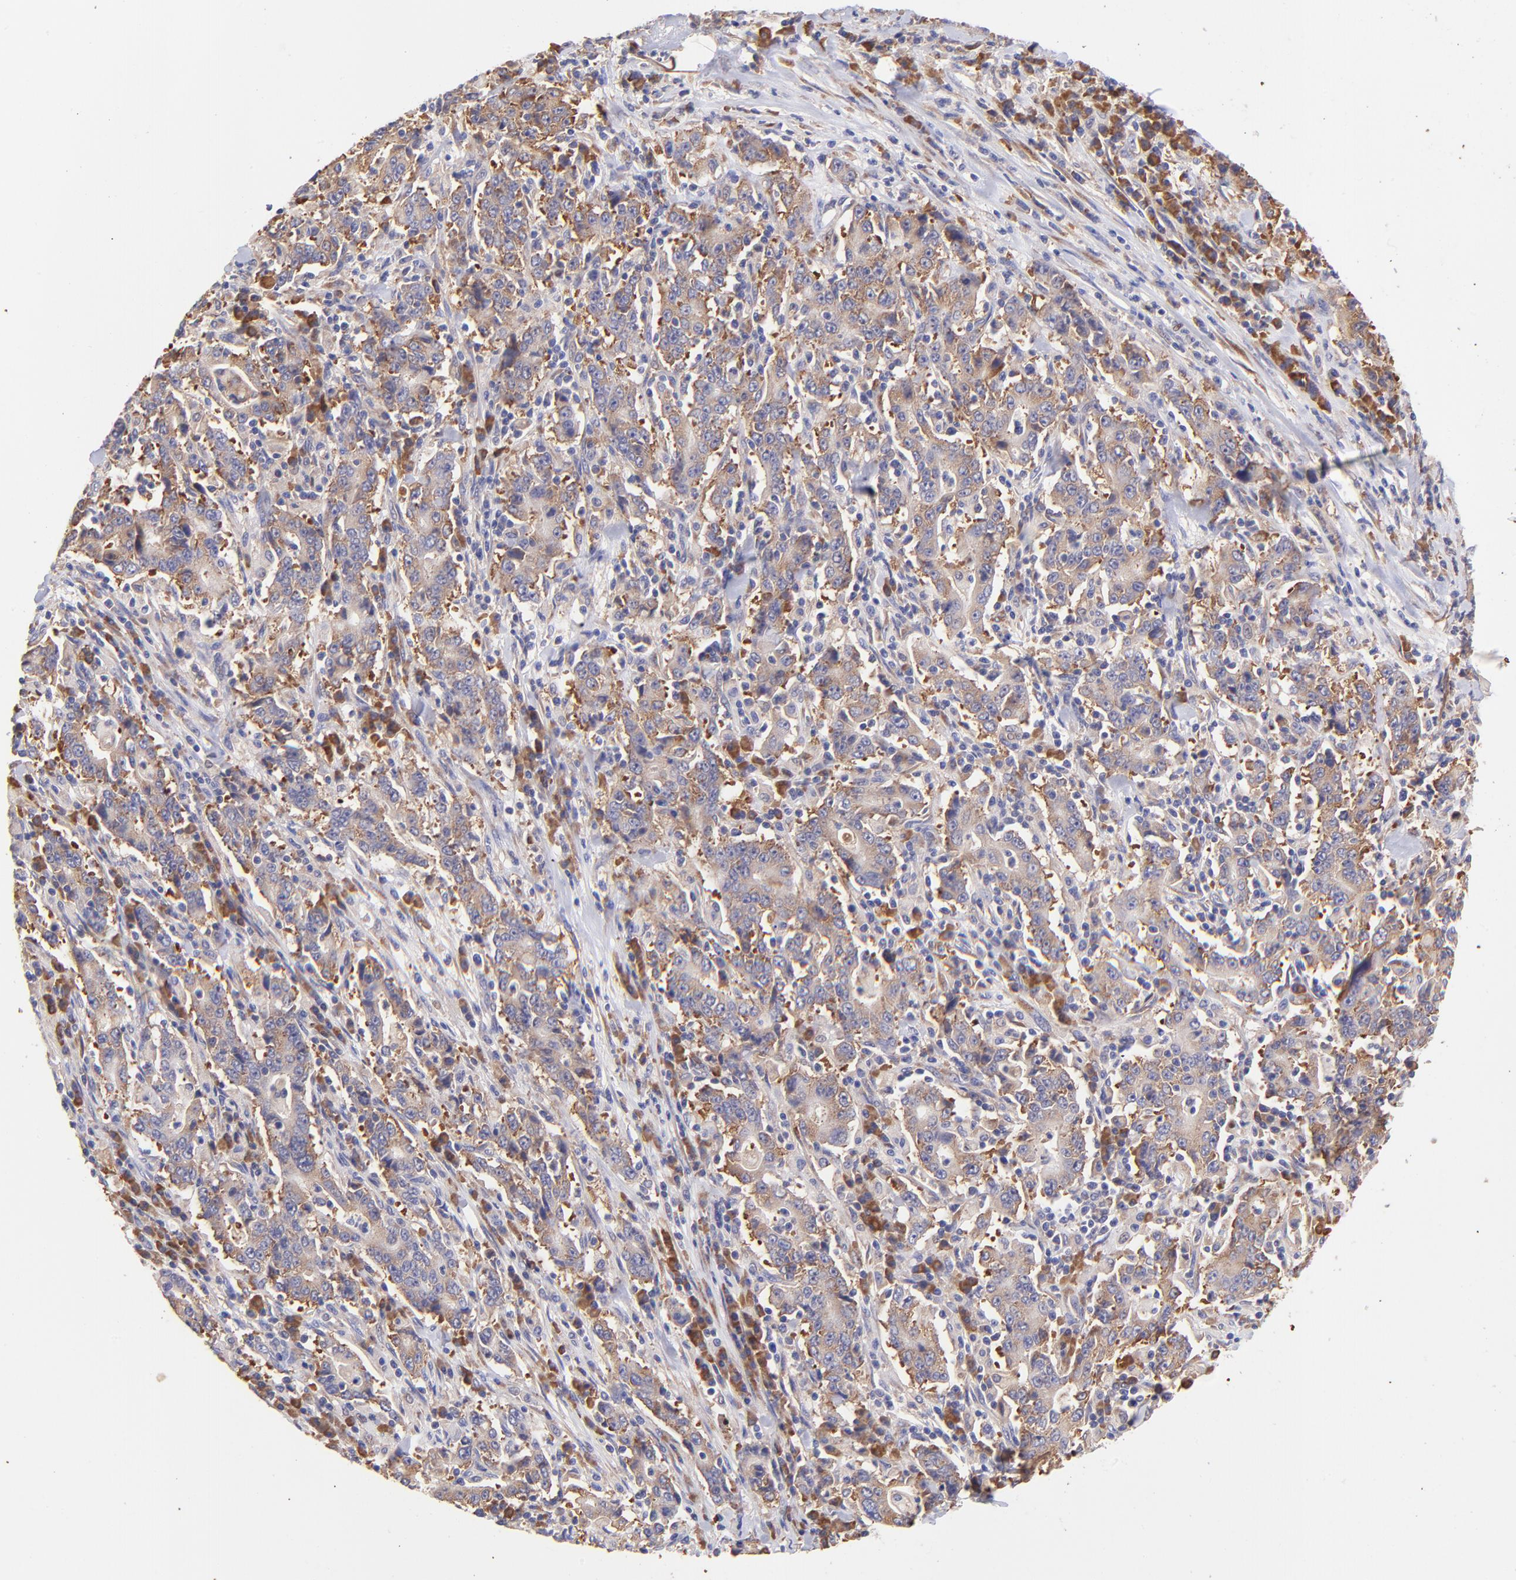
{"staining": {"intensity": "moderate", "quantity": "25%-75%", "location": "cytoplasmic/membranous"}, "tissue": "stomach cancer", "cell_type": "Tumor cells", "image_type": "cancer", "snomed": [{"axis": "morphology", "description": "Normal tissue, NOS"}, {"axis": "morphology", "description": "Adenocarcinoma, NOS"}, {"axis": "topography", "description": "Stomach, upper"}, {"axis": "topography", "description": "Stomach"}], "caption": "Human stomach cancer (adenocarcinoma) stained with a brown dye exhibits moderate cytoplasmic/membranous positive staining in approximately 25%-75% of tumor cells.", "gene": "RPL11", "patient": {"sex": "male", "age": 59}}